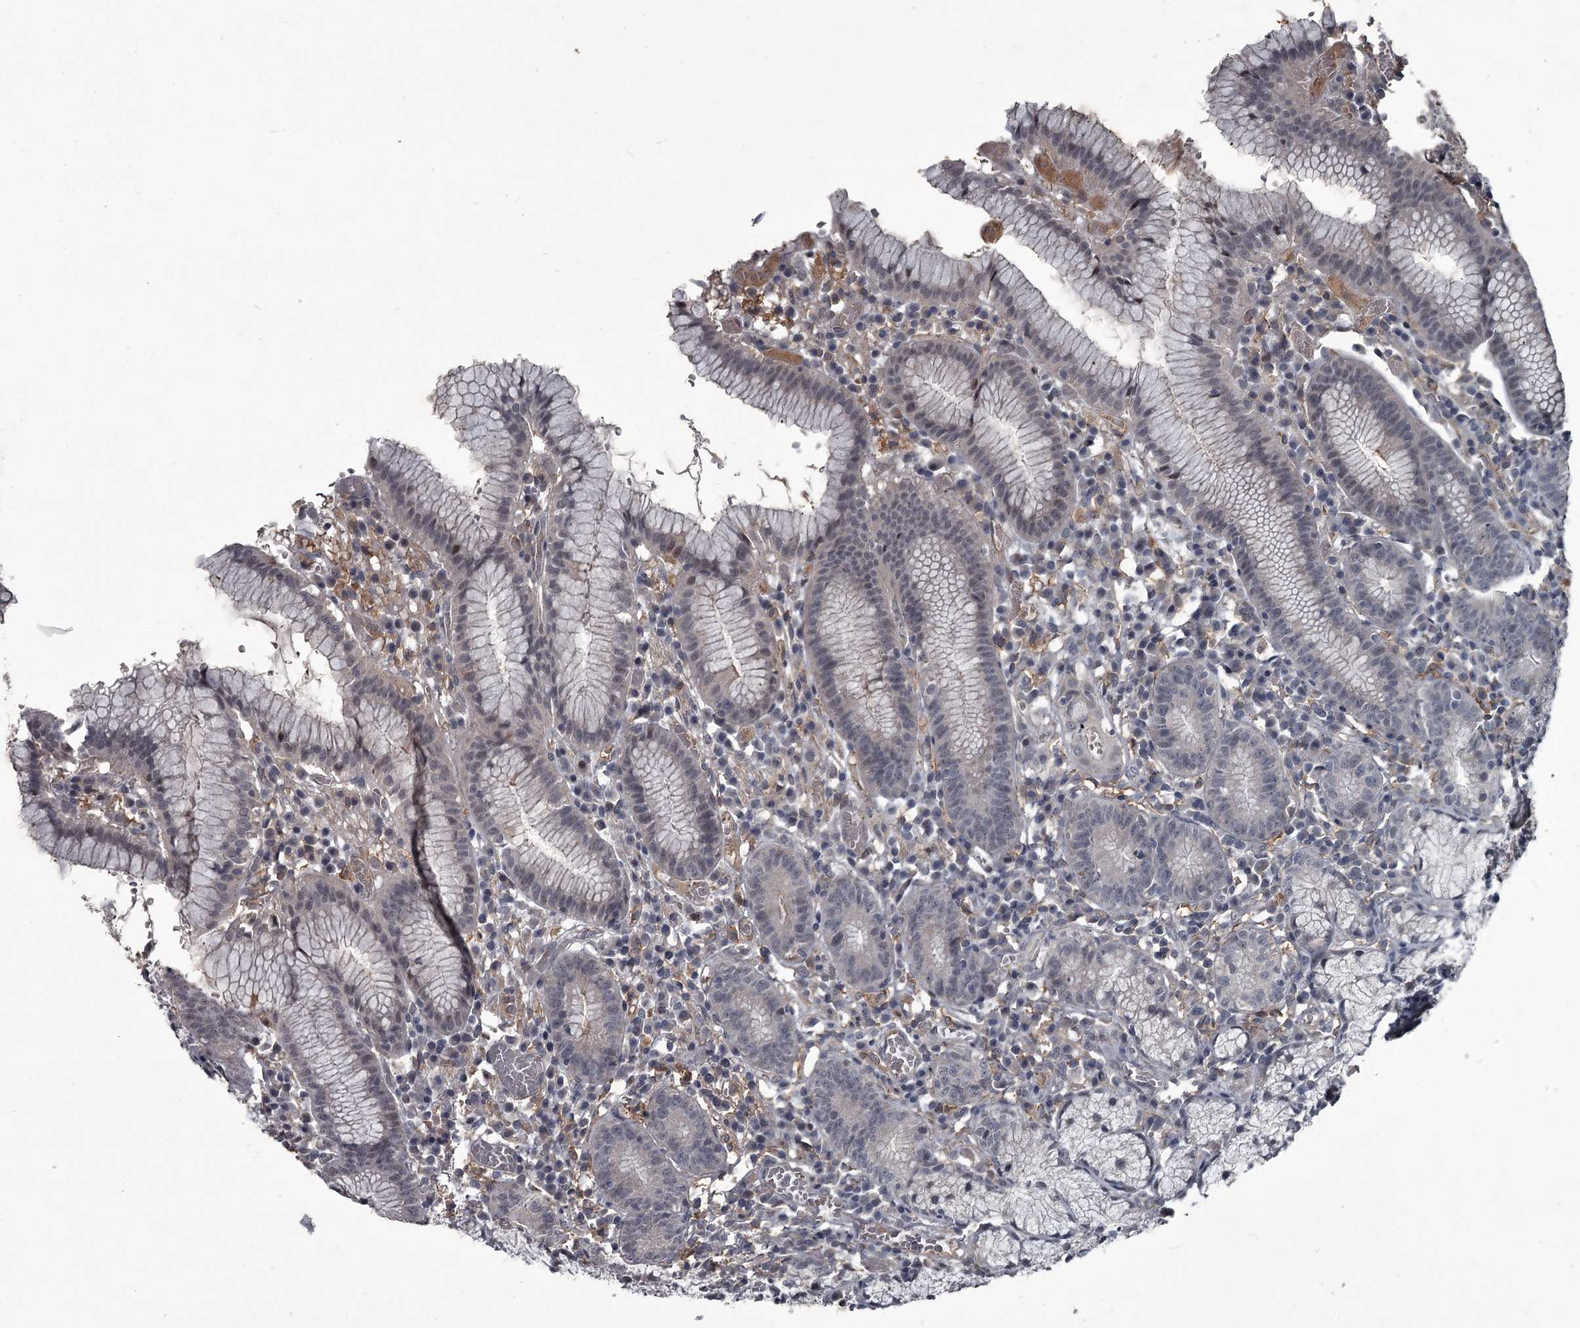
{"staining": {"intensity": "moderate", "quantity": "<25%", "location": "cytoplasmic/membranous,nuclear"}, "tissue": "stomach", "cell_type": "Glandular cells", "image_type": "normal", "snomed": [{"axis": "morphology", "description": "Normal tissue, NOS"}, {"axis": "topography", "description": "Stomach"}], "caption": "About <25% of glandular cells in normal human stomach demonstrate moderate cytoplasmic/membranous,nuclear protein positivity as visualized by brown immunohistochemical staining.", "gene": "FLVCR2", "patient": {"sex": "male", "age": 55}}